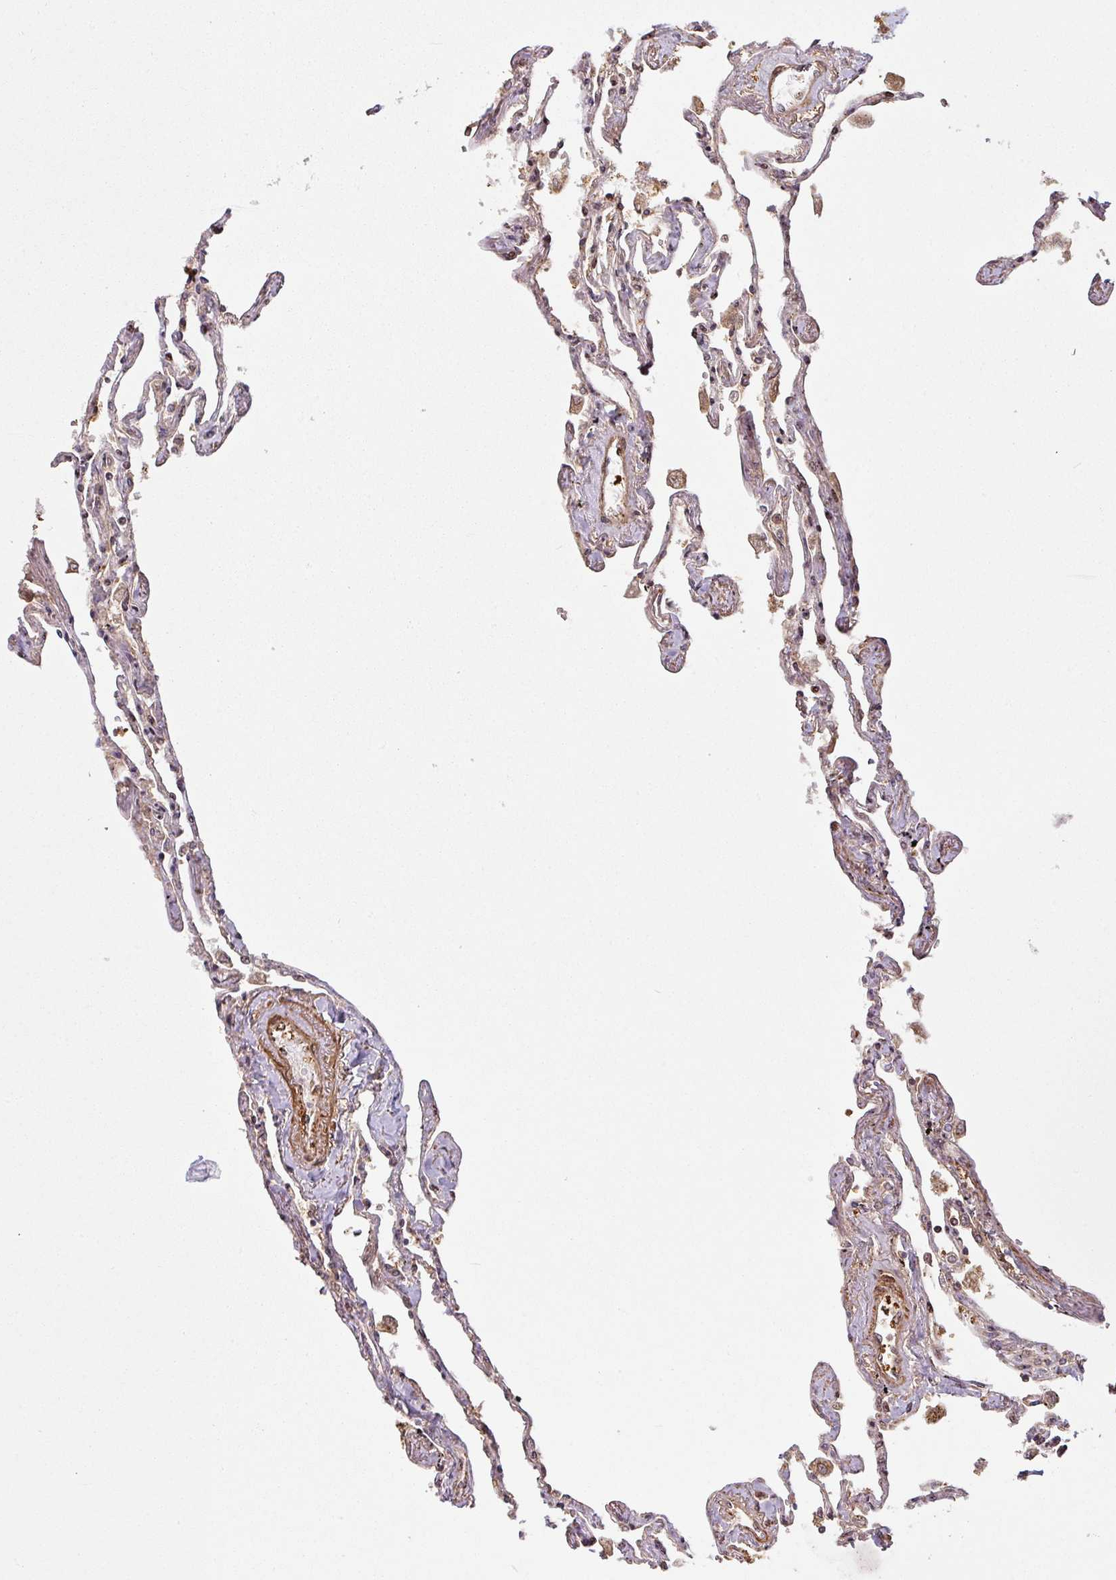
{"staining": {"intensity": "moderate", "quantity": "25%-75%", "location": "cytoplasmic/membranous,nuclear"}, "tissue": "lung", "cell_type": "Alveolar cells", "image_type": "normal", "snomed": [{"axis": "morphology", "description": "Normal tissue, NOS"}, {"axis": "topography", "description": "Lung"}], "caption": "Alveolar cells display medium levels of moderate cytoplasmic/membranous,nuclear positivity in about 25%-75% of cells in benign human lung.", "gene": "ZNF322", "patient": {"sex": "female", "age": 67}}